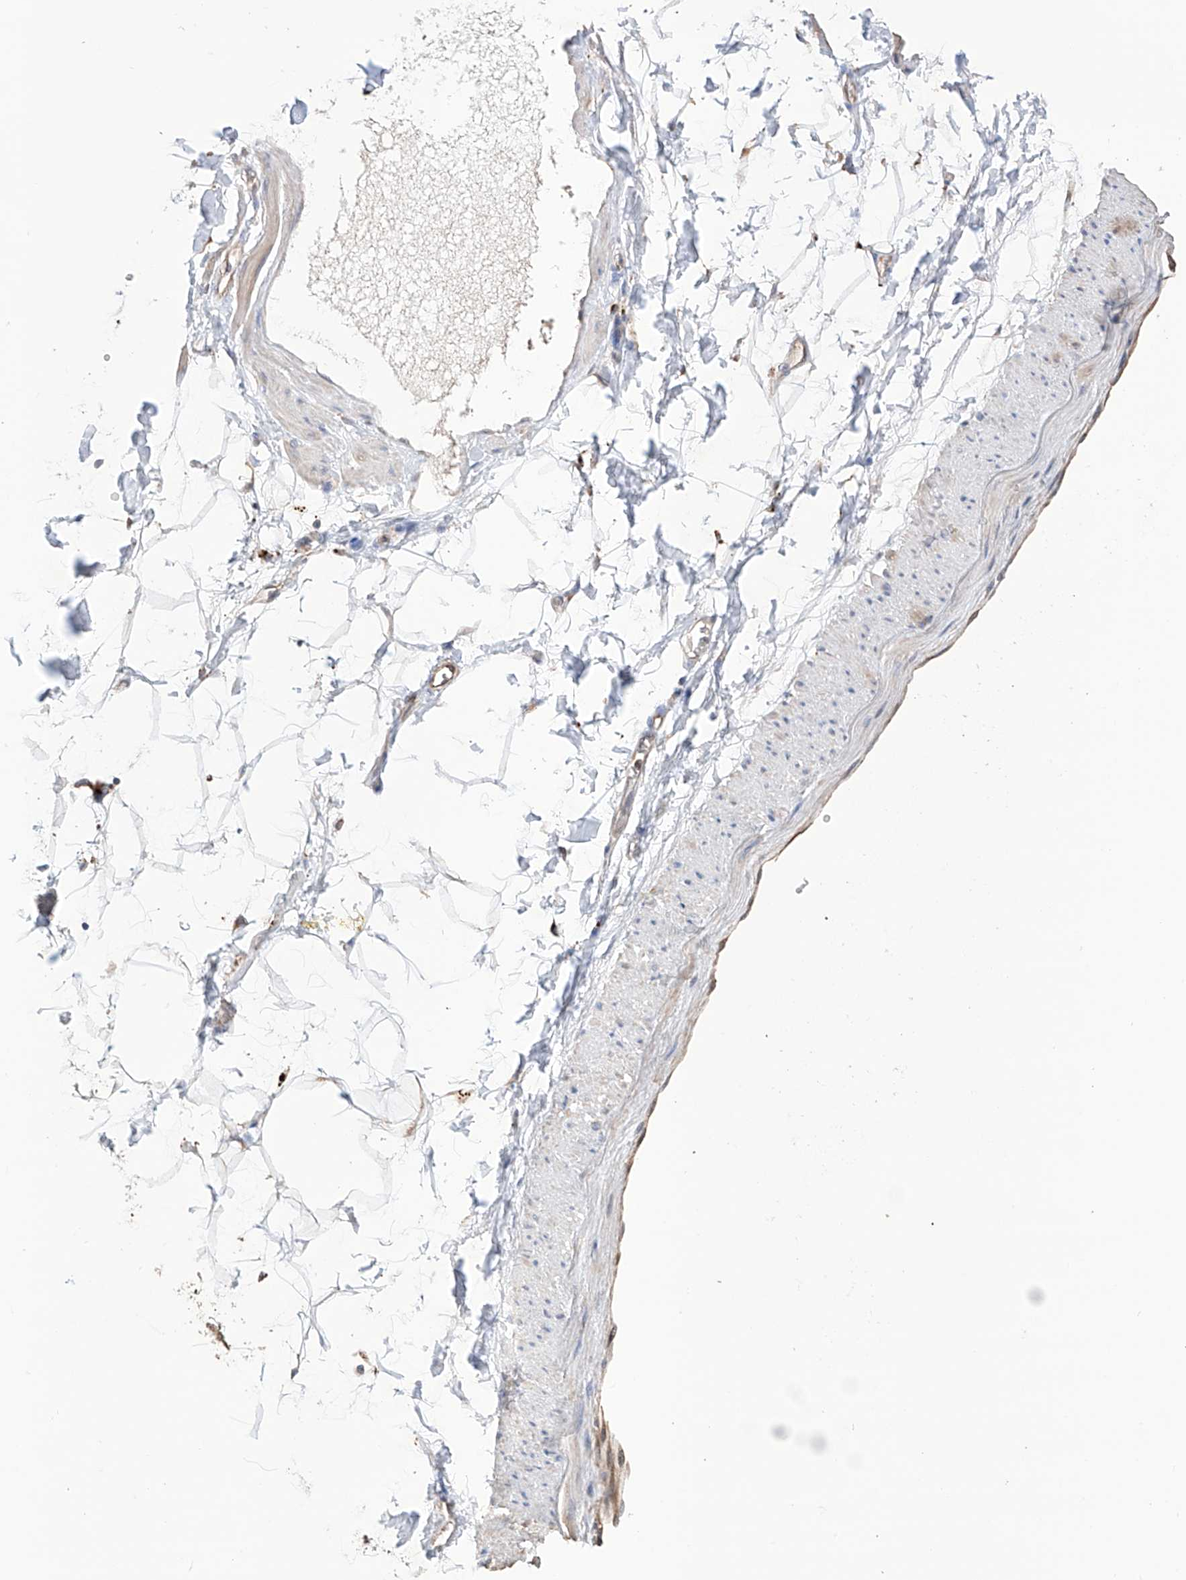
{"staining": {"intensity": "negative", "quantity": "none", "location": "none"}, "tissue": "adipose tissue", "cell_type": "Adipocytes", "image_type": "normal", "snomed": [{"axis": "morphology", "description": "Normal tissue, NOS"}, {"axis": "morphology", "description": "Adenocarcinoma, NOS"}, {"axis": "topography", "description": "Pancreas"}, {"axis": "topography", "description": "Peripheral nerve tissue"}], "caption": "The image displays no staining of adipocytes in benign adipose tissue.", "gene": "AFG1L", "patient": {"sex": "male", "age": 59}}